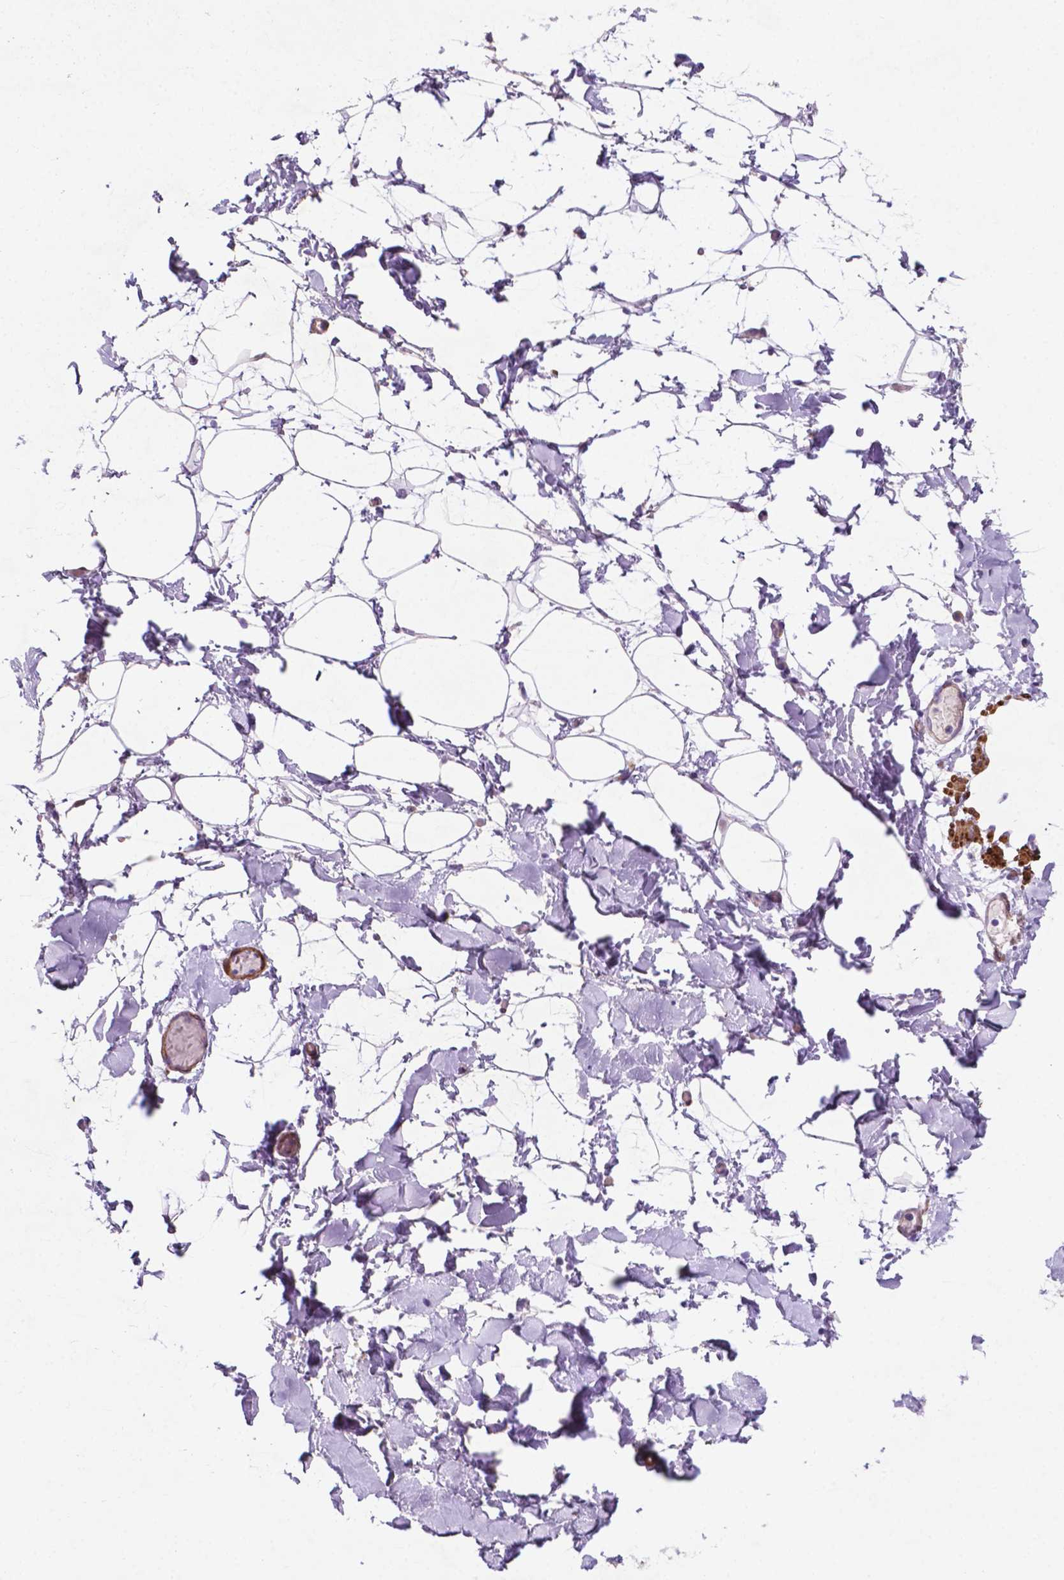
{"staining": {"intensity": "negative", "quantity": "none", "location": "none"}, "tissue": "adipose tissue", "cell_type": "Adipocytes", "image_type": "normal", "snomed": [{"axis": "morphology", "description": "Normal tissue, NOS"}, {"axis": "topography", "description": "Gallbladder"}, {"axis": "topography", "description": "Peripheral nerve tissue"}], "caption": "This is an immunohistochemistry (IHC) photomicrograph of normal human adipose tissue. There is no positivity in adipocytes.", "gene": "ASPG", "patient": {"sex": "female", "age": 45}}